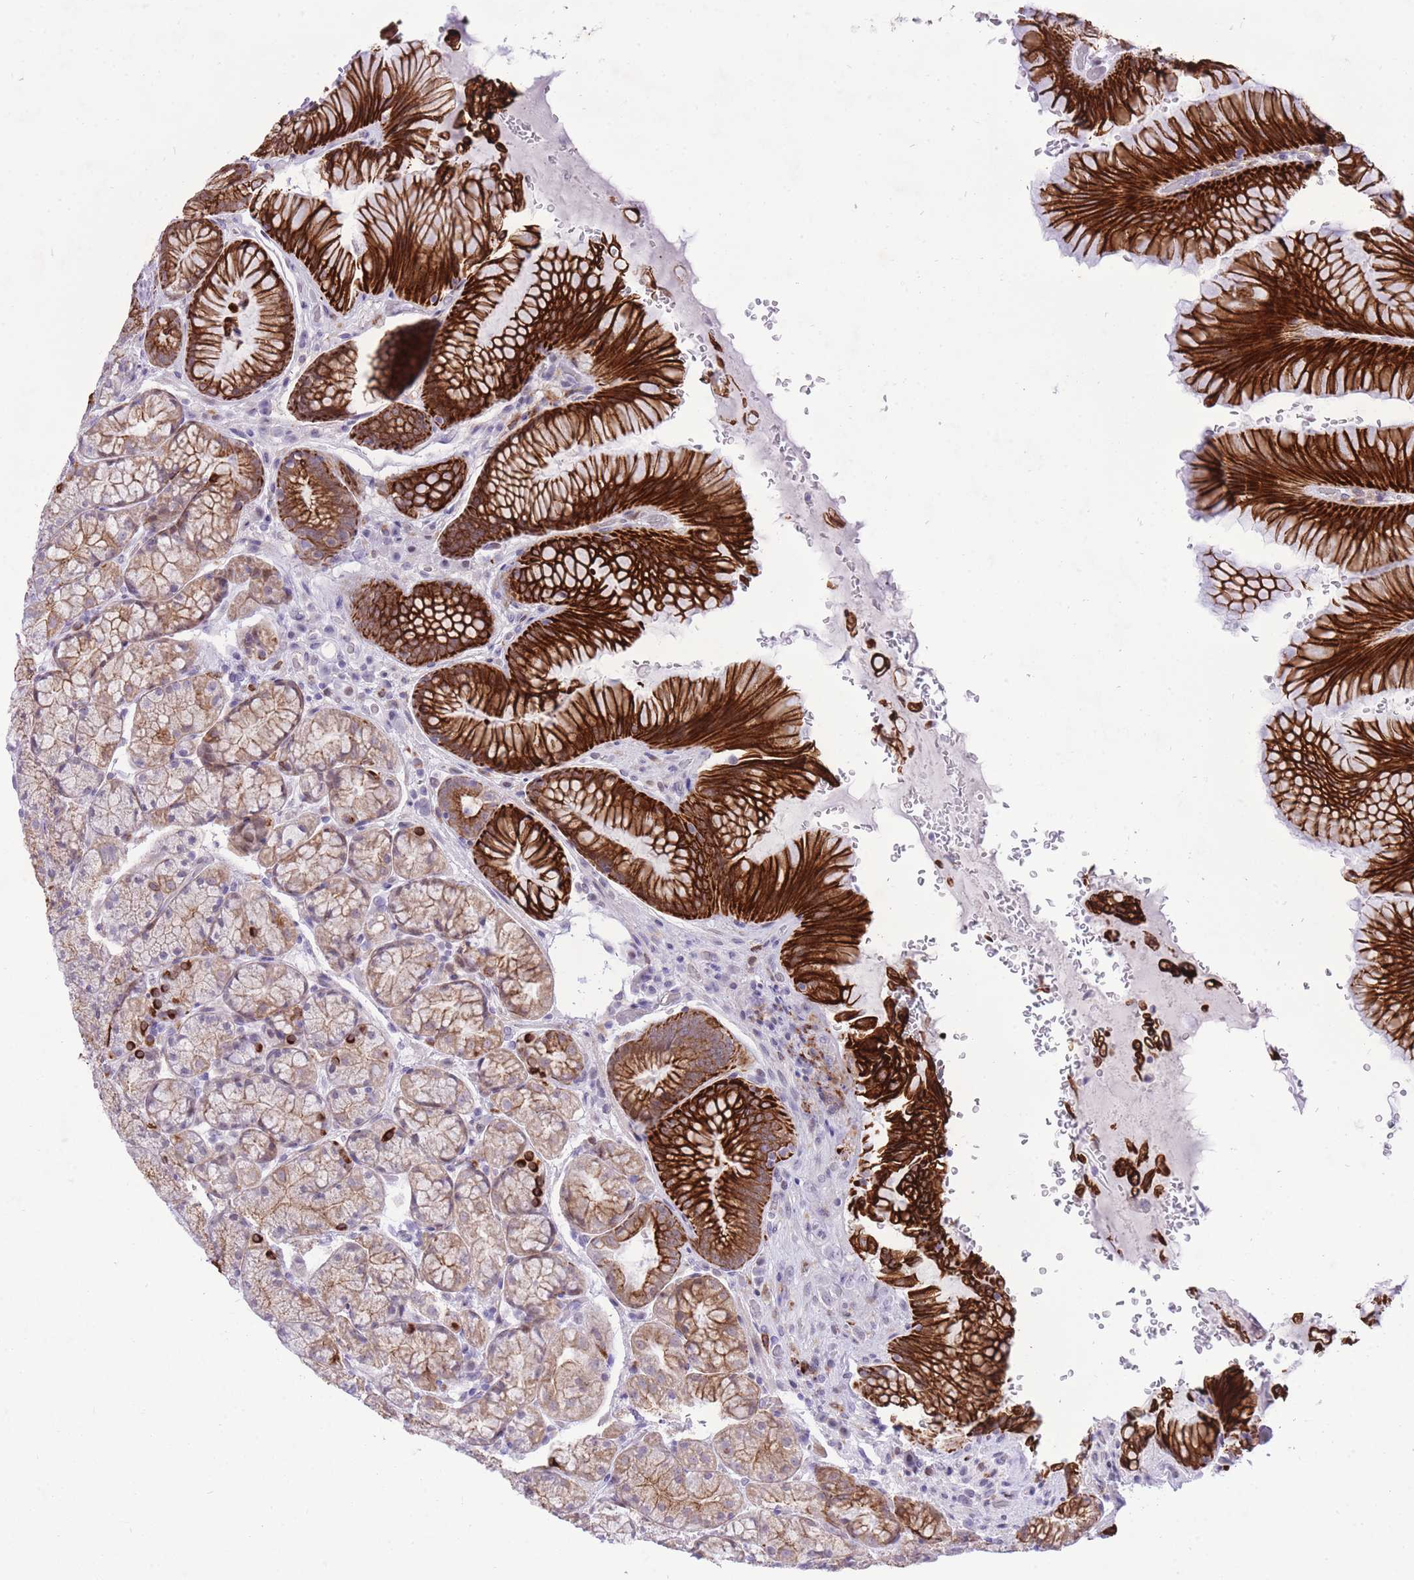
{"staining": {"intensity": "strong", "quantity": "25%-75%", "location": "cytoplasmic/membranous"}, "tissue": "stomach", "cell_type": "Glandular cells", "image_type": "normal", "snomed": [{"axis": "morphology", "description": "Normal tissue, NOS"}, {"axis": "topography", "description": "Stomach"}], "caption": "Benign stomach demonstrates strong cytoplasmic/membranous staining in about 25%-75% of glandular cells Ihc stains the protein in brown and the nuclei are stained blue..", "gene": "MEIS3", "patient": {"sex": "male", "age": 63}}